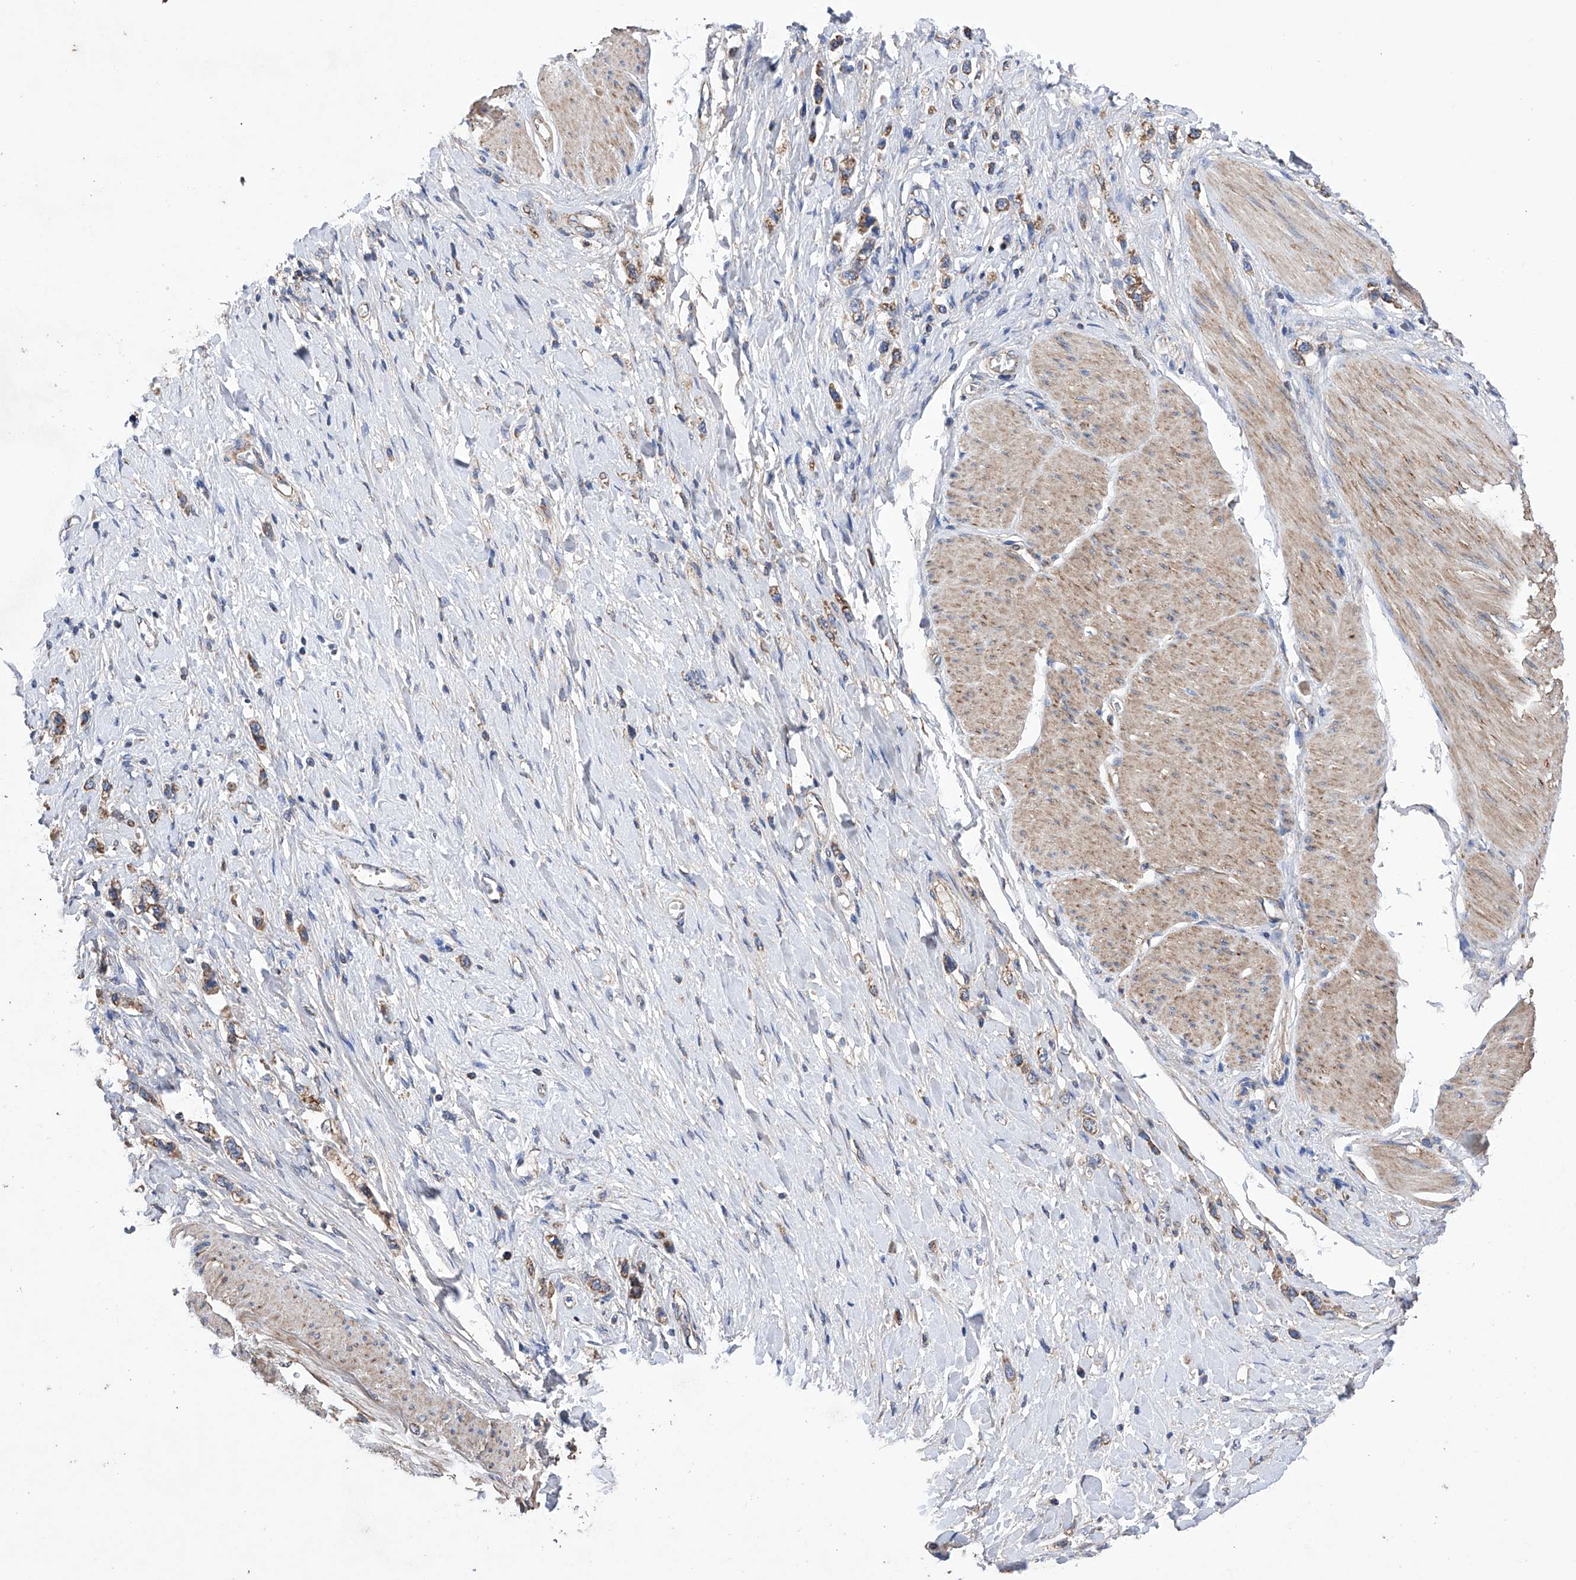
{"staining": {"intensity": "moderate", "quantity": ">75%", "location": "cytoplasmic/membranous"}, "tissue": "stomach cancer", "cell_type": "Tumor cells", "image_type": "cancer", "snomed": [{"axis": "morphology", "description": "Adenocarcinoma, NOS"}, {"axis": "topography", "description": "Stomach"}], "caption": "Human stomach cancer stained with a brown dye demonstrates moderate cytoplasmic/membranous positive staining in about >75% of tumor cells.", "gene": "EFCAB2", "patient": {"sex": "female", "age": 65}}